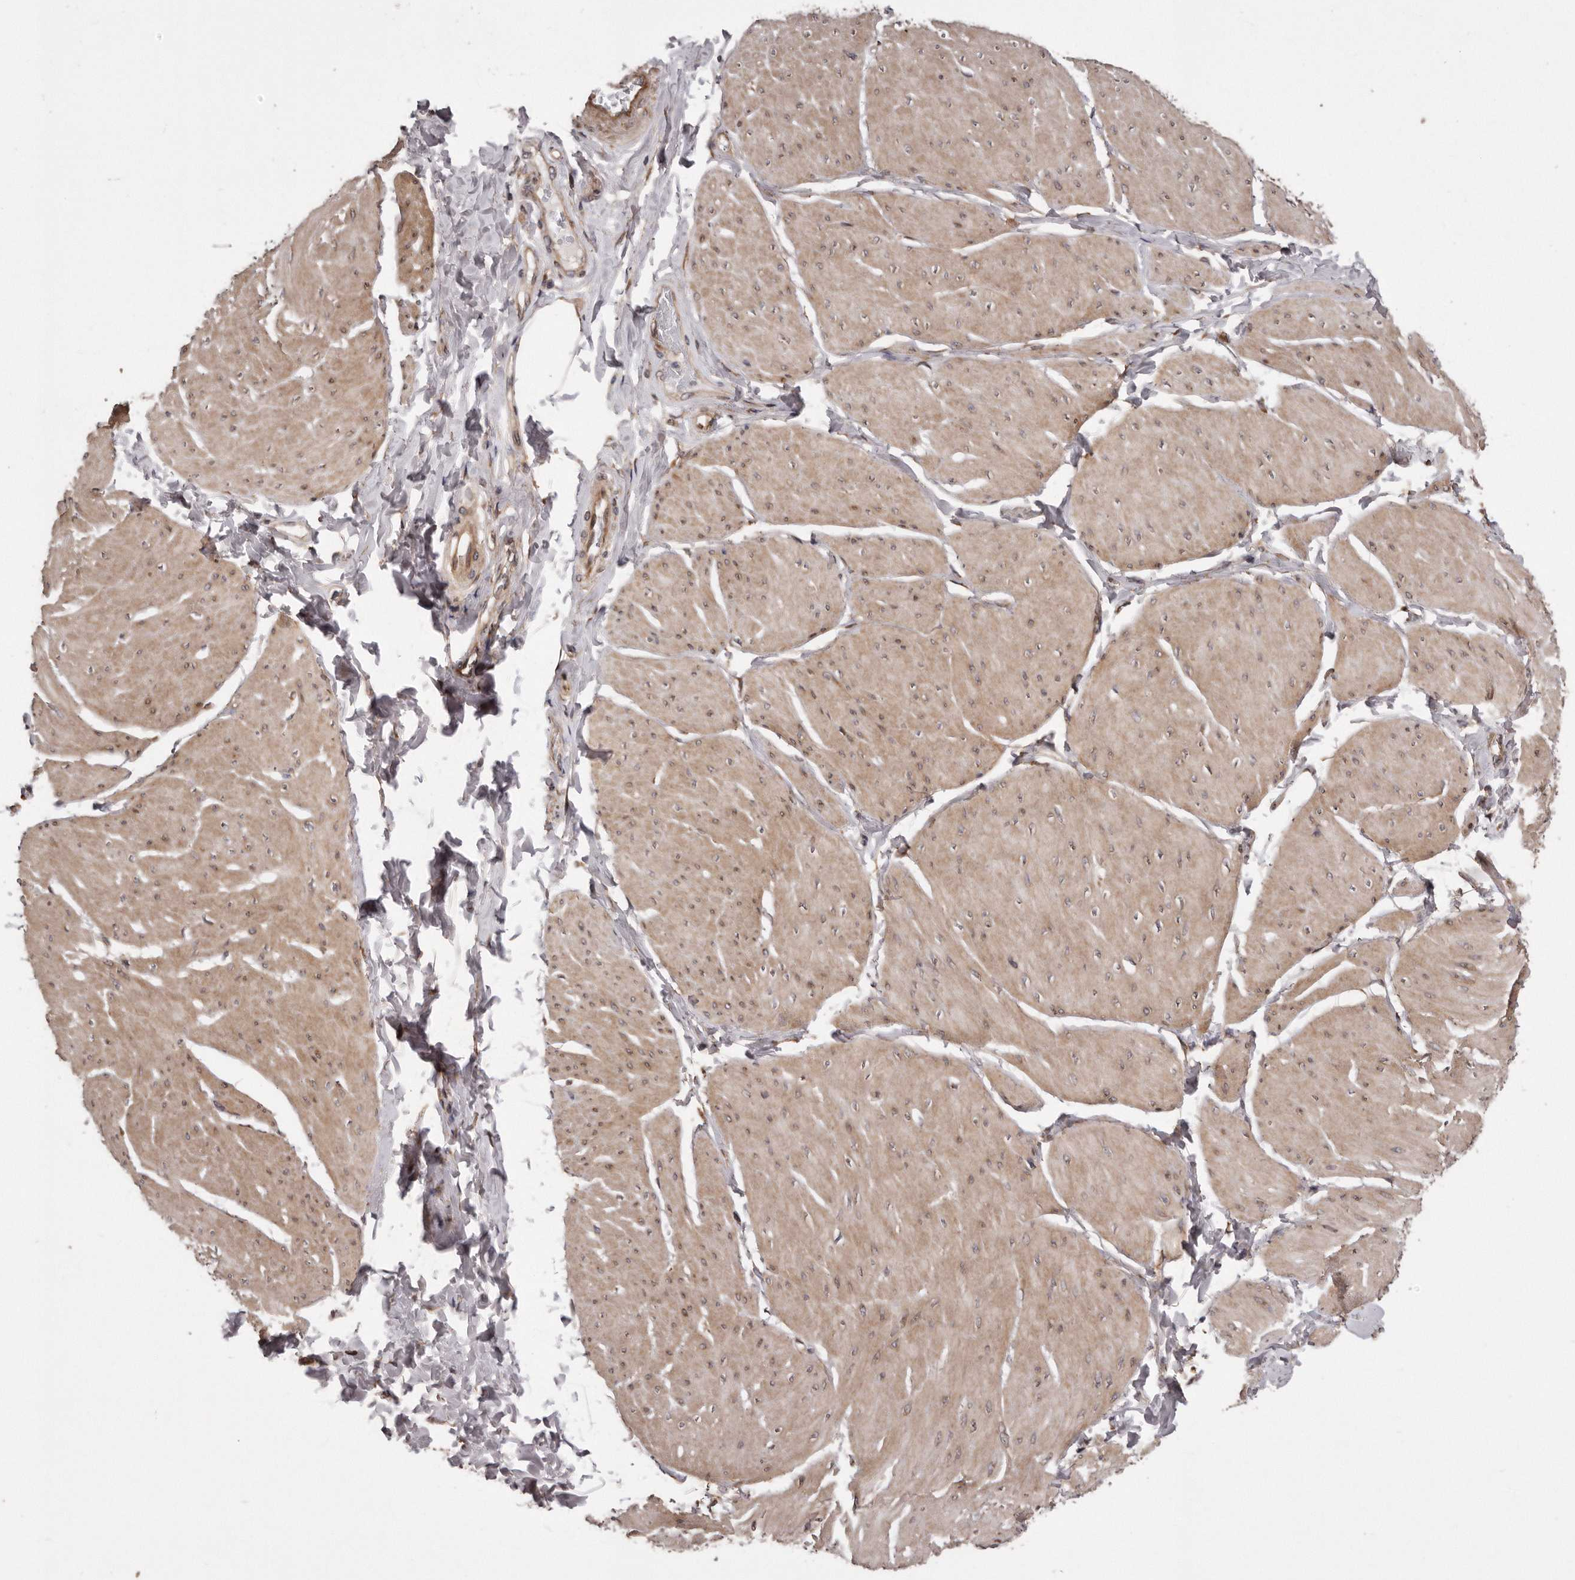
{"staining": {"intensity": "moderate", "quantity": ">75%", "location": "cytoplasmic/membranous,nuclear"}, "tissue": "smooth muscle", "cell_type": "Smooth muscle cells", "image_type": "normal", "snomed": [{"axis": "morphology", "description": "Urothelial carcinoma, High grade"}, {"axis": "topography", "description": "Urinary bladder"}], "caption": "A brown stain labels moderate cytoplasmic/membranous,nuclear positivity of a protein in smooth muscle cells of benign smooth muscle. The staining is performed using DAB brown chromogen to label protein expression. The nuclei are counter-stained blue using hematoxylin.", "gene": "ARMCX1", "patient": {"sex": "male", "age": 46}}